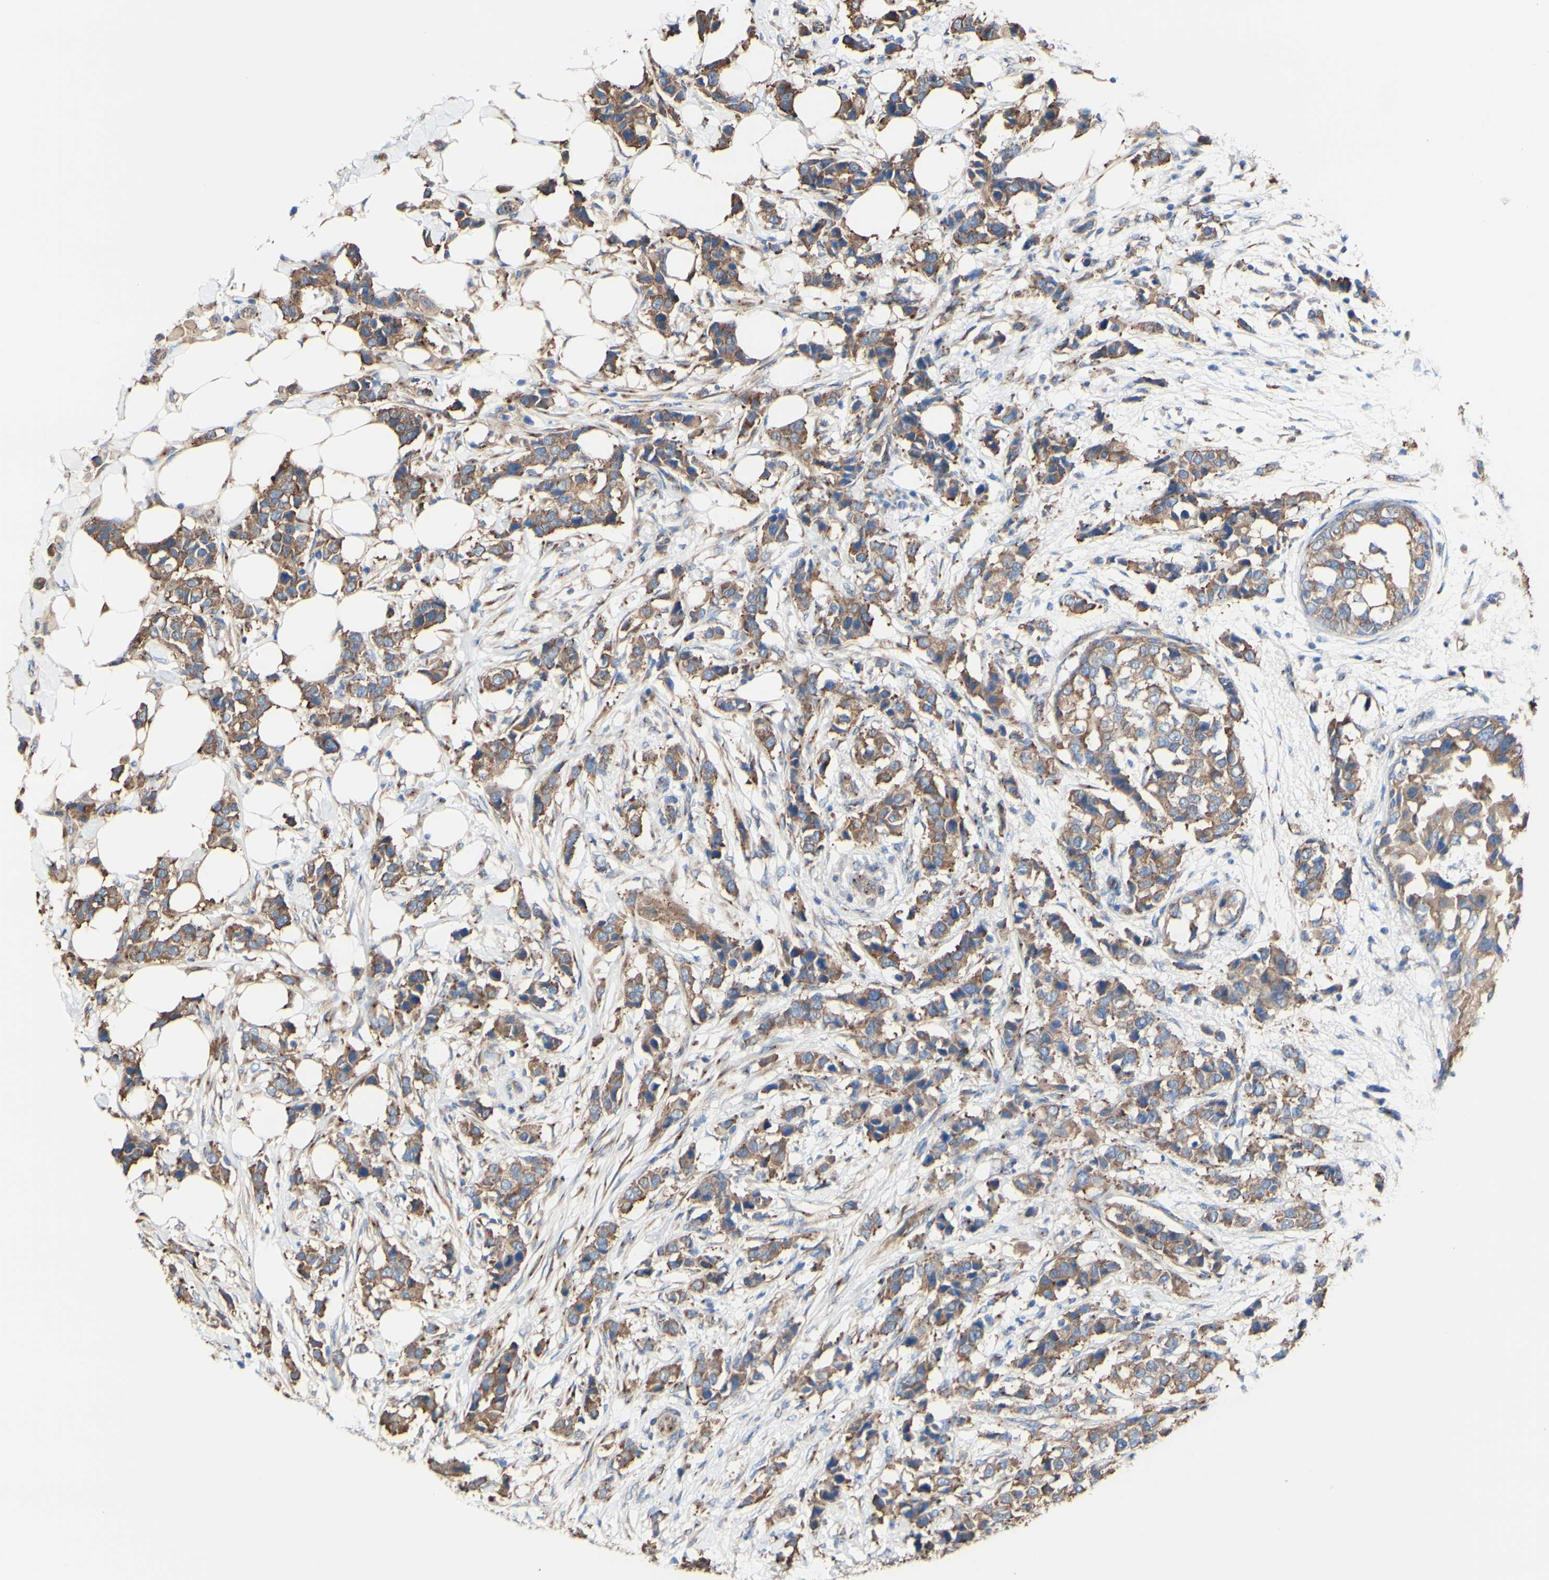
{"staining": {"intensity": "moderate", "quantity": ">75%", "location": "cytoplasmic/membranous"}, "tissue": "breast cancer", "cell_type": "Tumor cells", "image_type": "cancer", "snomed": [{"axis": "morphology", "description": "Normal tissue, NOS"}, {"axis": "morphology", "description": "Duct carcinoma"}, {"axis": "topography", "description": "Breast"}], "caption": "Breast cancer (invasive ductal carcinoma) was stained to show a protein in brown. There is medium levels of moderate cytoplasmic/membranous expression in approximately >75% of tumor cells.", "gene": "LRIG3", "patient": {"sex": "female", "age": 50}}